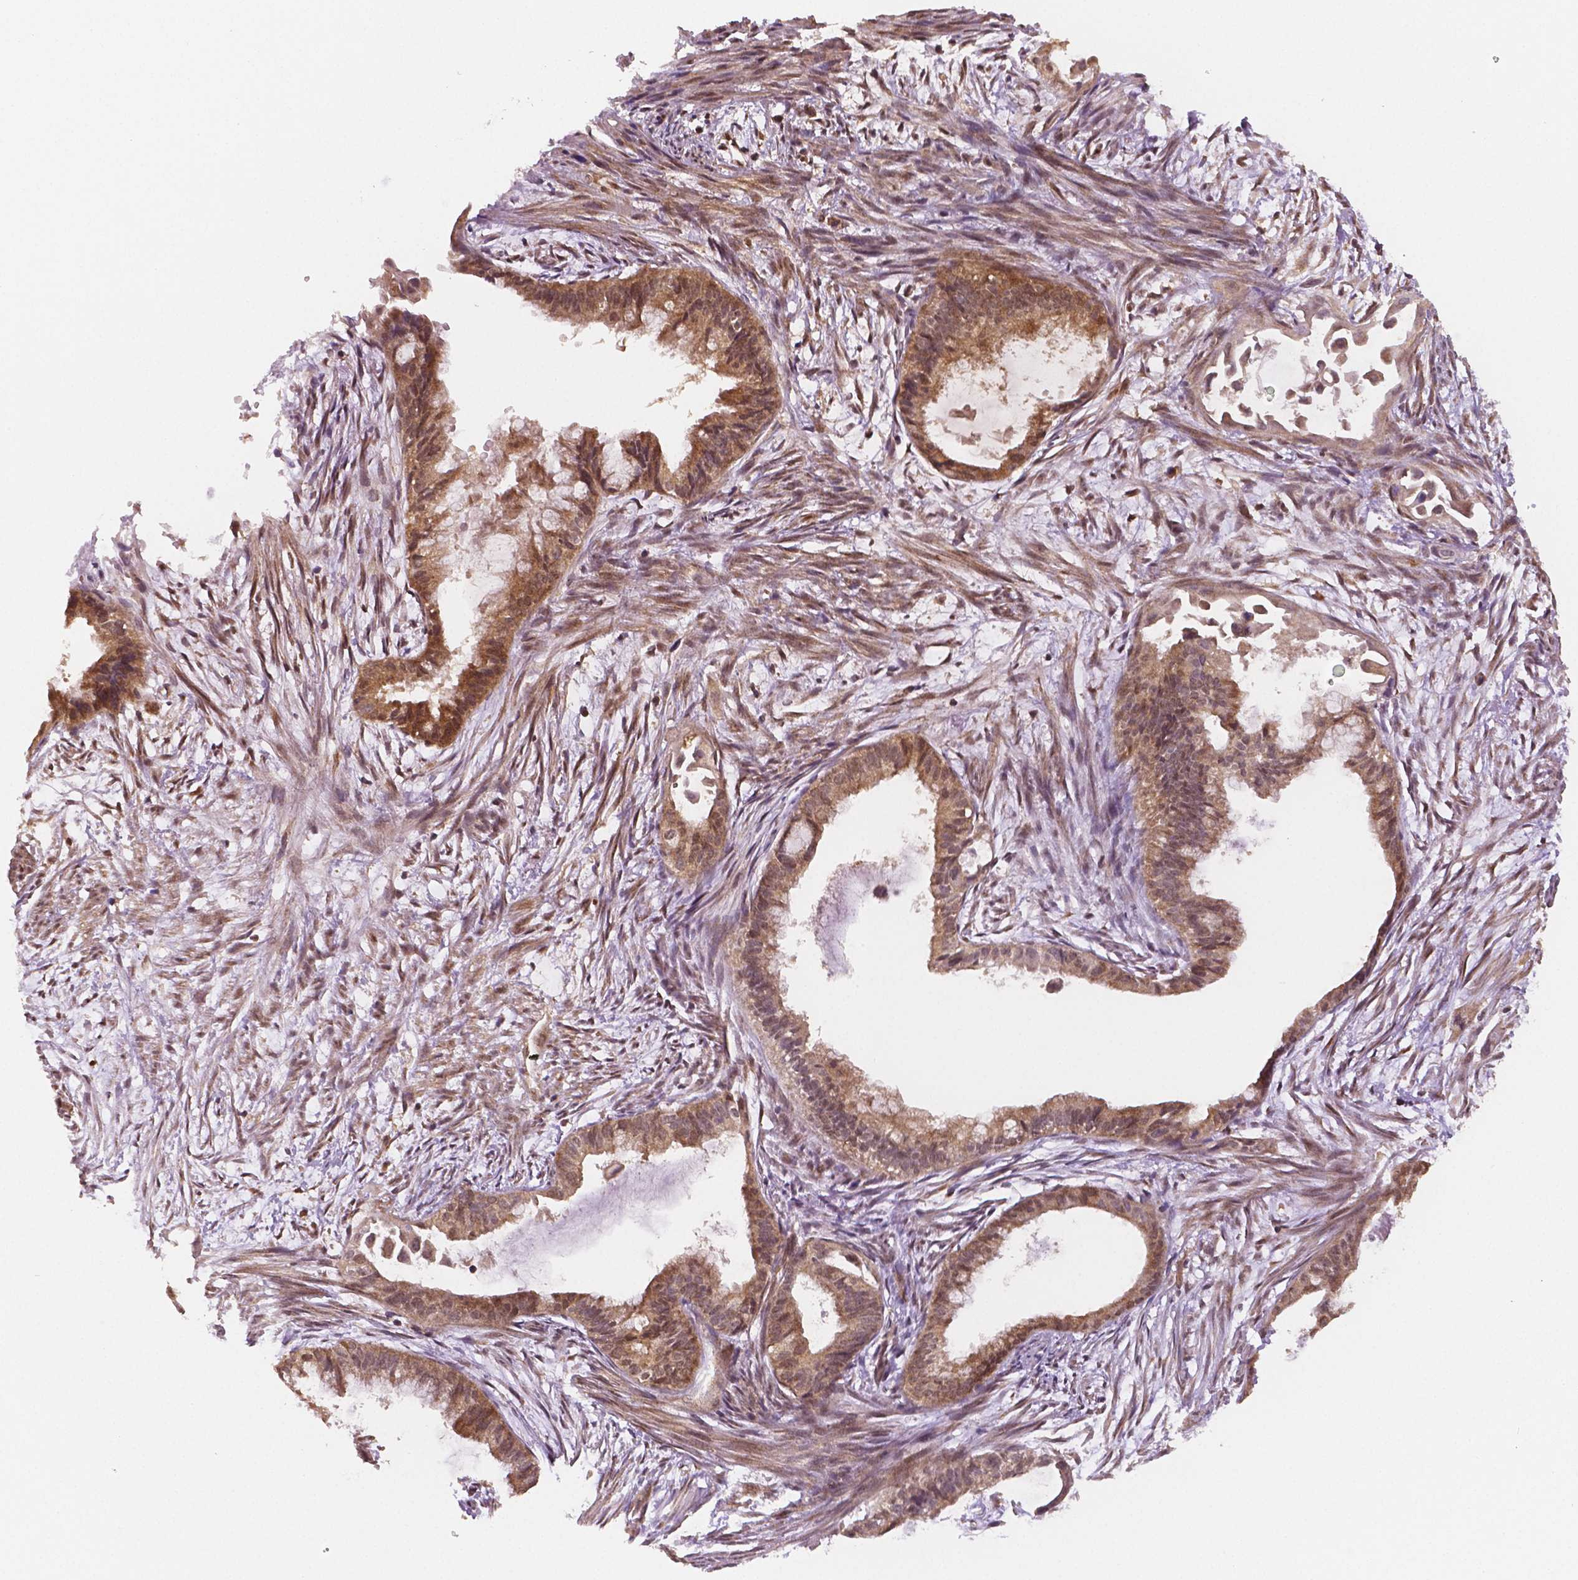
{"staining": {"intensity": "moderate", "quantity": ">75%", "location": "cytoplasmic/membranous"}, "tissue": "endometrial cancer", "cell_type": "Tumor cells", "image_type": "cancer", "snomed": [{"axis": "morphology", "description": "Adenocarcinoma, NOS"}, {"axis": "topography", "description": "Endometrium"}], "caption": "Tumor cells demonstrate medium levels of moderate cytoplasmic/membranous positivity in about >75% of cells in human endometrial cancer.", "gene": "STAT3", "patient": {"sex": "female", "age": 86}}